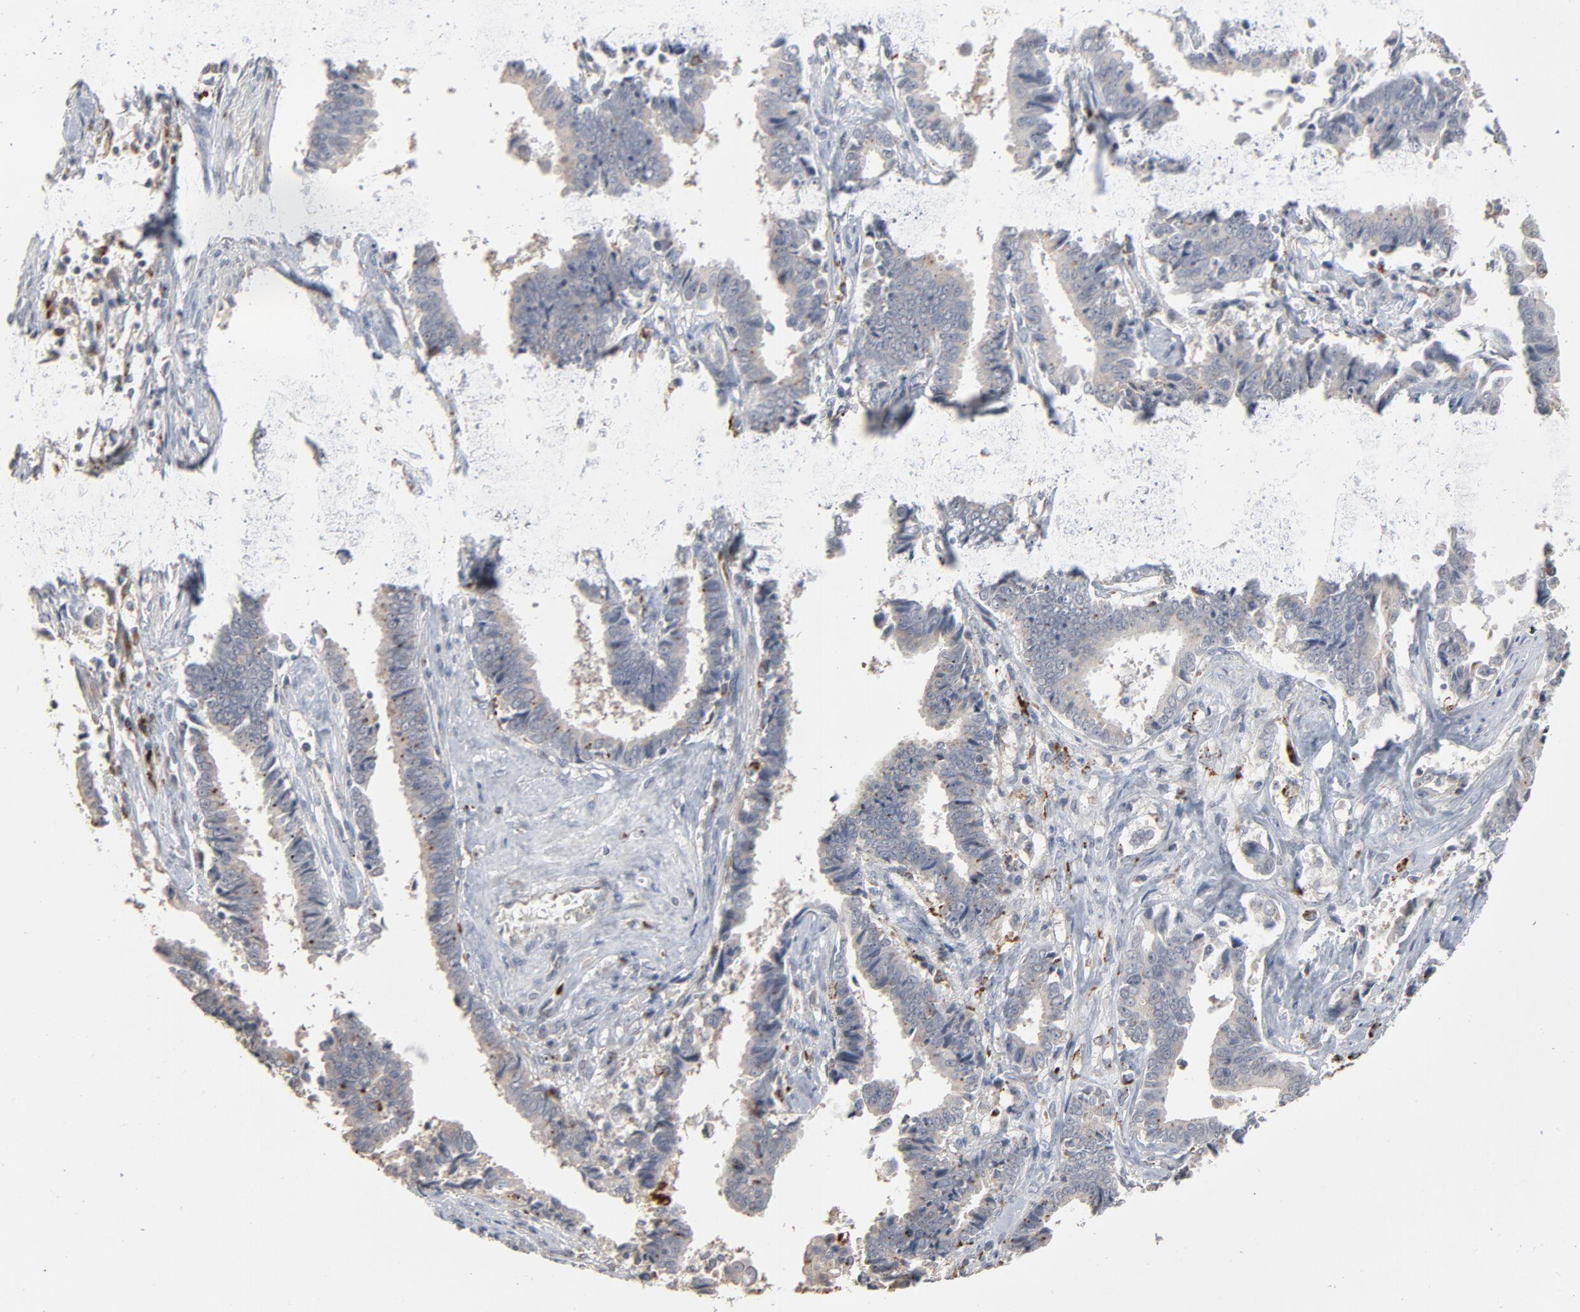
{"staining": {"intensity": "moderate", "quantity": ">75%", "location": "cytoplasmic/membranous"}, "tissue": "liver cancer", "cell_type": "Tumor cells", "image_type": "cancer", "snomed": [{"axis": "morphology", "description": "Cholangiocarcinoma"}, {"axis": "topography", "description": "Liver"}], "caption": "A high-resolution micrograph shows immunohistochemistry staining of liver cancer, which demonstrates moderate cytoplasmic/membranous expression in about >75% of tumor cells.", "gene": "POMT2", "patient": {"sex": "male", "age": 57}}